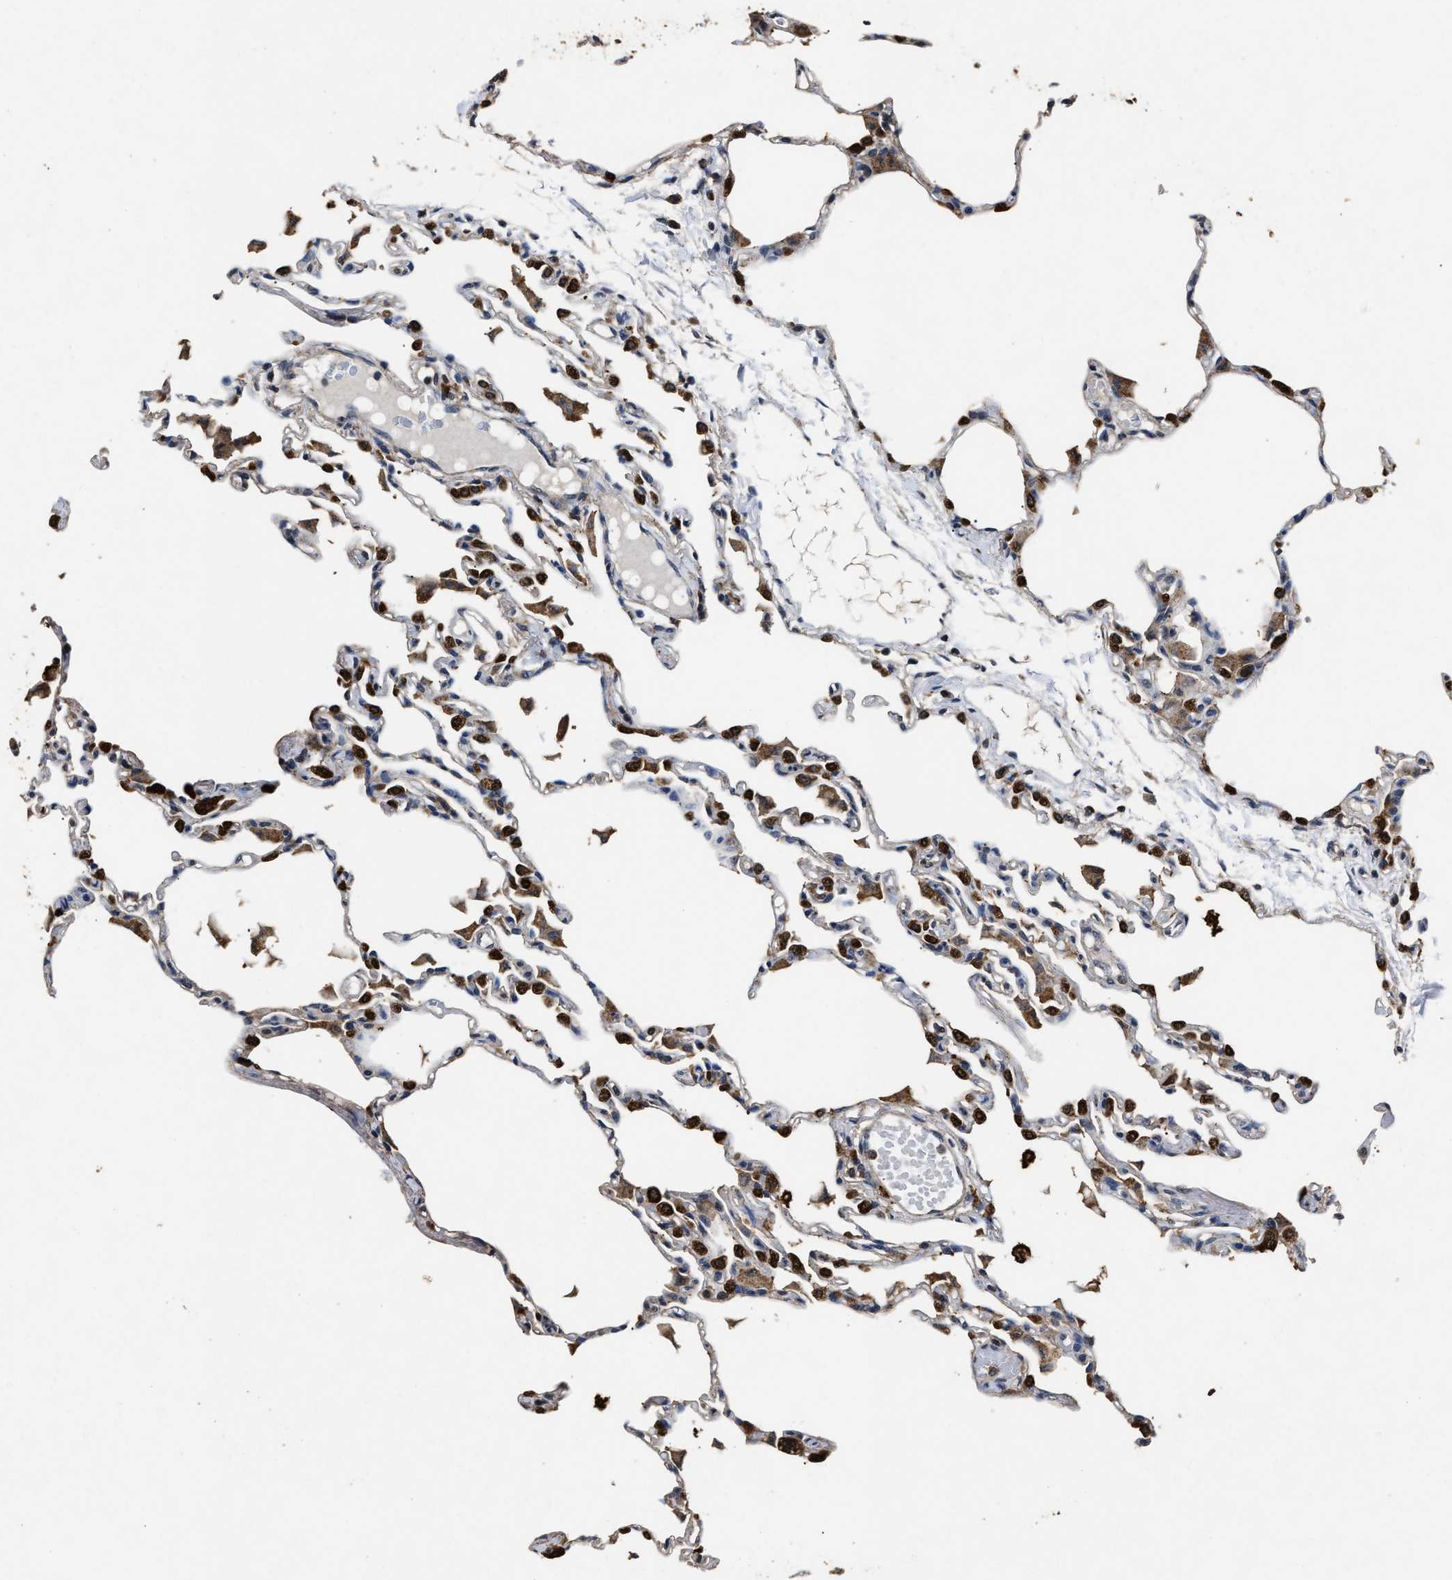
{"staining": {"intensity": "strong", "quantity": "25%-75%", "location": "cytoplasmic/membranous,nuclear"}, "tissue": "lung", "cell_type": "Alveolar cells", "image_type": "normal", "snomed": [{"axis": "morphology", "description": "Normal tissue, NOS"}, {"axis": "topography", "description": "Lung"}], "caption": "Alveolar cells exhibit strong cytoplasmic/membranous,nuclear staining in approximately 25%-75% of cells in benign lung.", "gene": "ACAT2", "patient": {"sex": "female", "age": 49}}